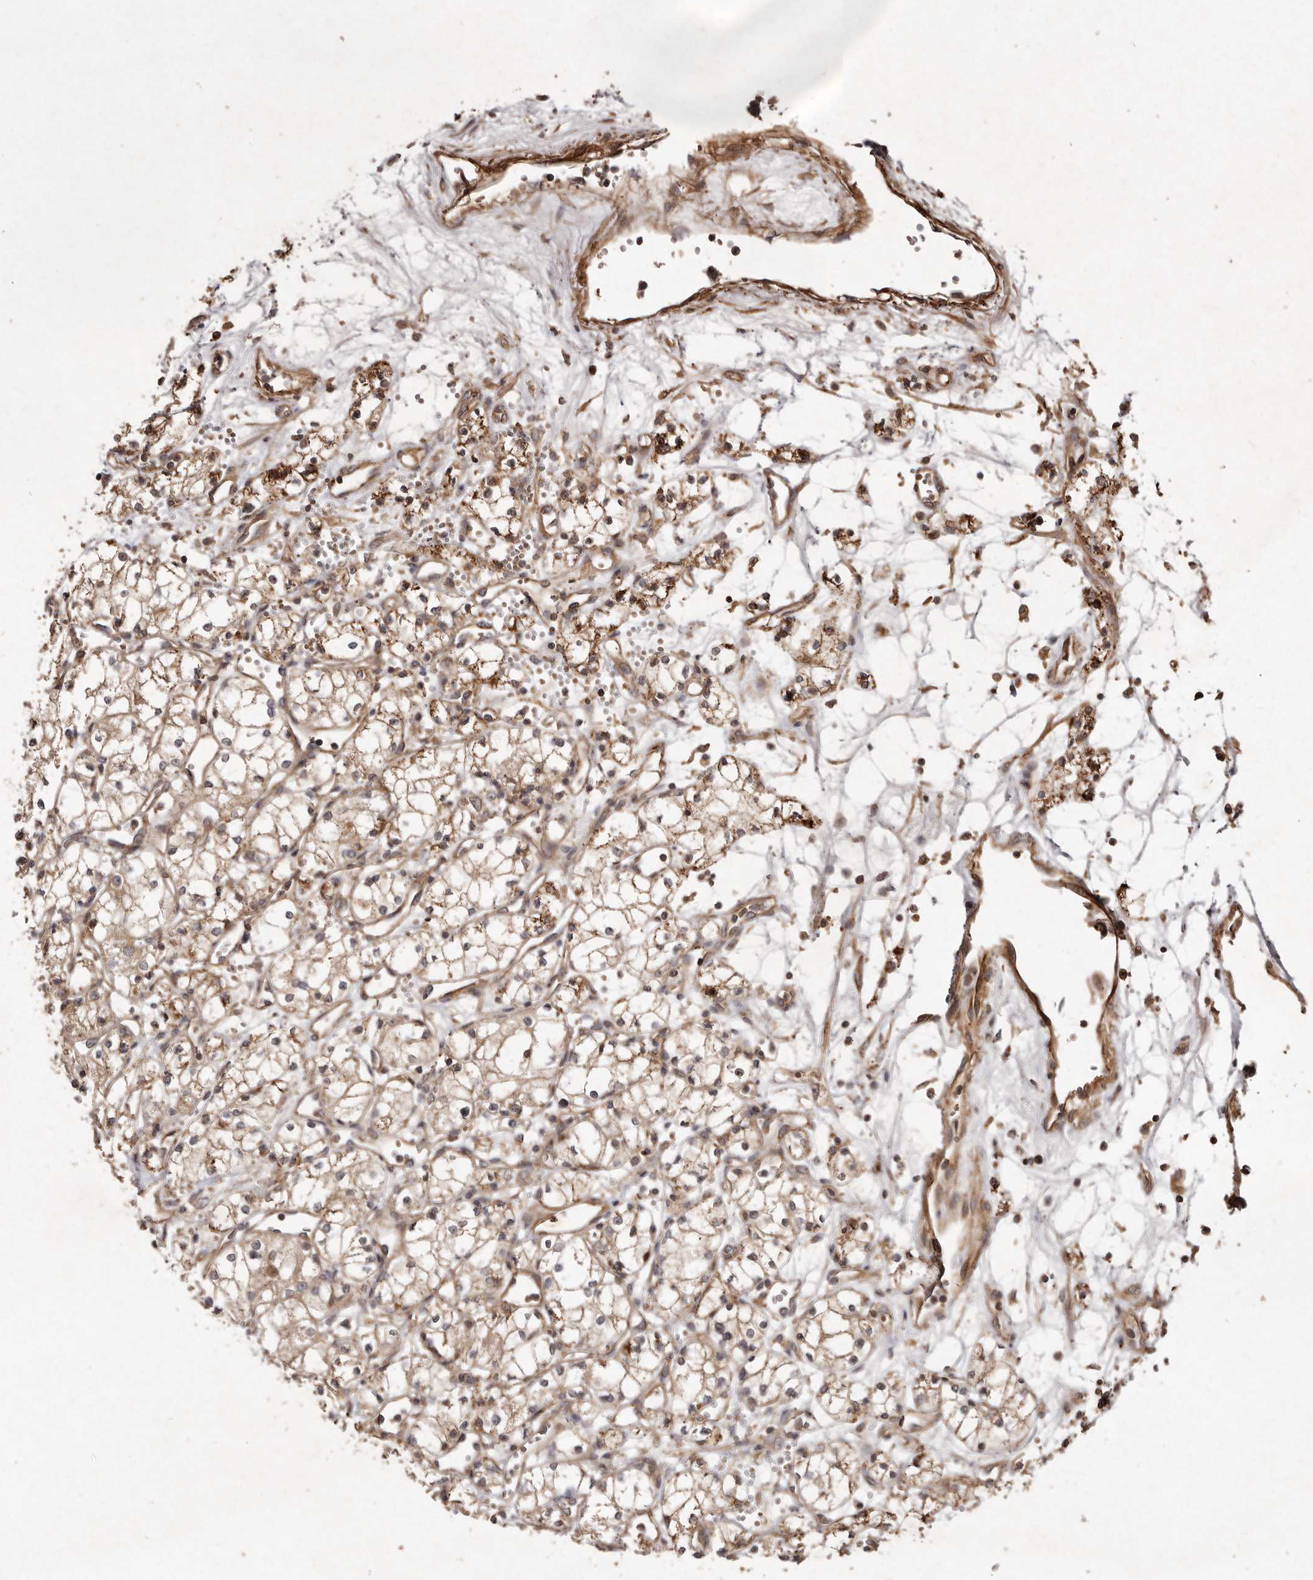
{"staining": {"intensity": "moderate", "quantity": ">75%", "location": "cytoplasmic/membranous"}, "tissue": "renal cancer", "cell_type": "Tumor cells", "image_type": "cancer", "snomed": [{"axis": "morphology", "description": "Adenocarcinoma, NOS"}, {"axis": "topography", "description": "Kidney"}], "caption": "A photomicrograph showing moderate cytoplasmic/membranous positivity in about >75% of tumor cells in renal adenocarcinoma, as visualized by brown immunohistochemical staining.", "gene": "SEMA3A", "patient": {"sex": "male", "age": 59}}